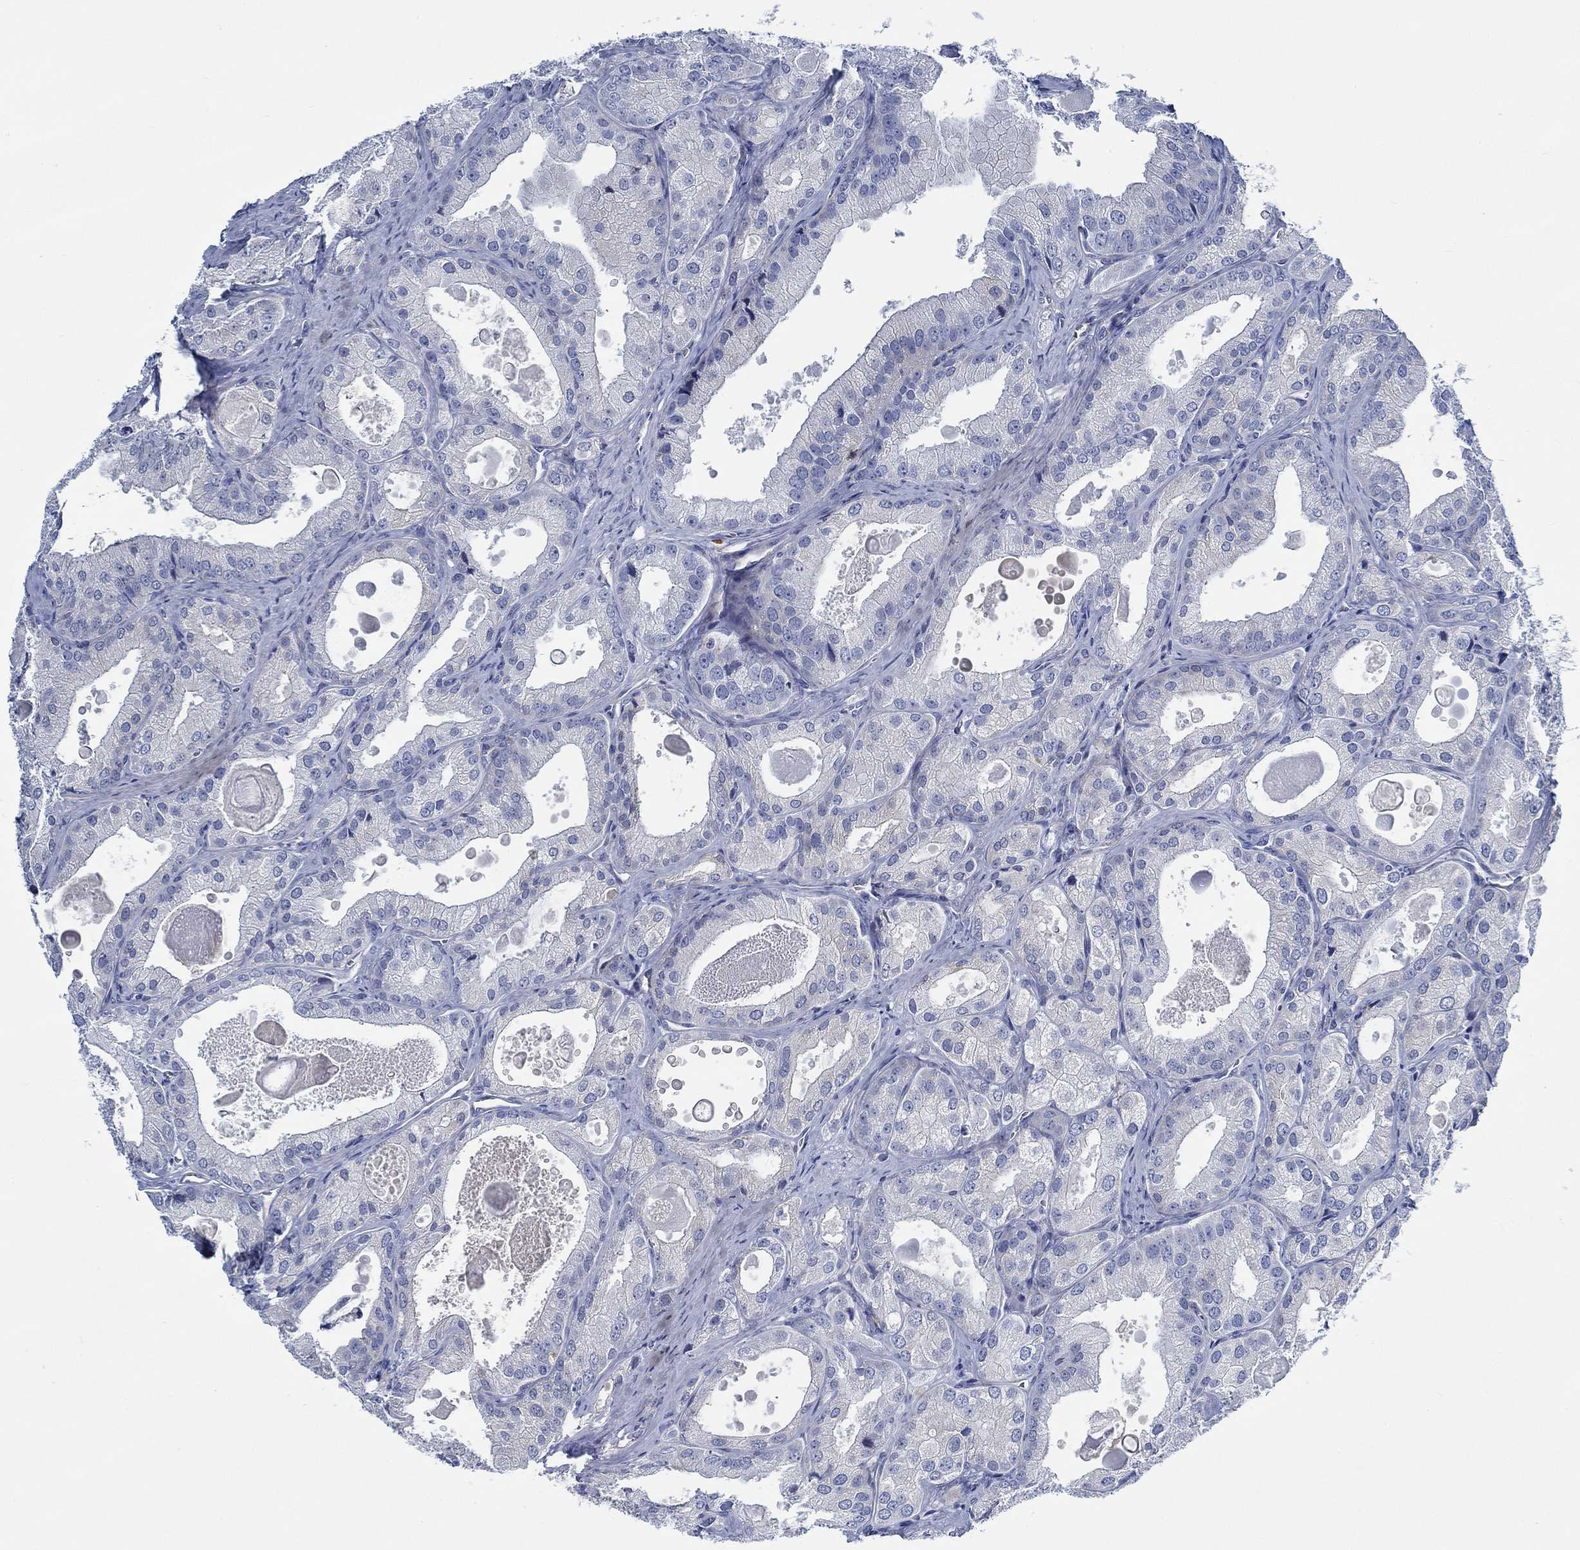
{"staining": {"intensity": "negative", "quantity": "none", "location": "none"}, "tissue": "prostate cancer", "cell_type": "Tumor cells", "image_type": "cancer", "snomed": [{"axis": "morphology", "description": "Adenocarcinoma, NOS"}, {"axis": "morphology", "description": "Adenocarcinoma, High grade"}, {"axis": "topography", "description": "Prostate"}], "caption": "IHC image of human prostate cancer (adenocarcinoma) stained for a protein (brown), which shows no positivity in tumor cells.", "gene": "SVEP1", "patient": {"sex": "male", "age": 70}}